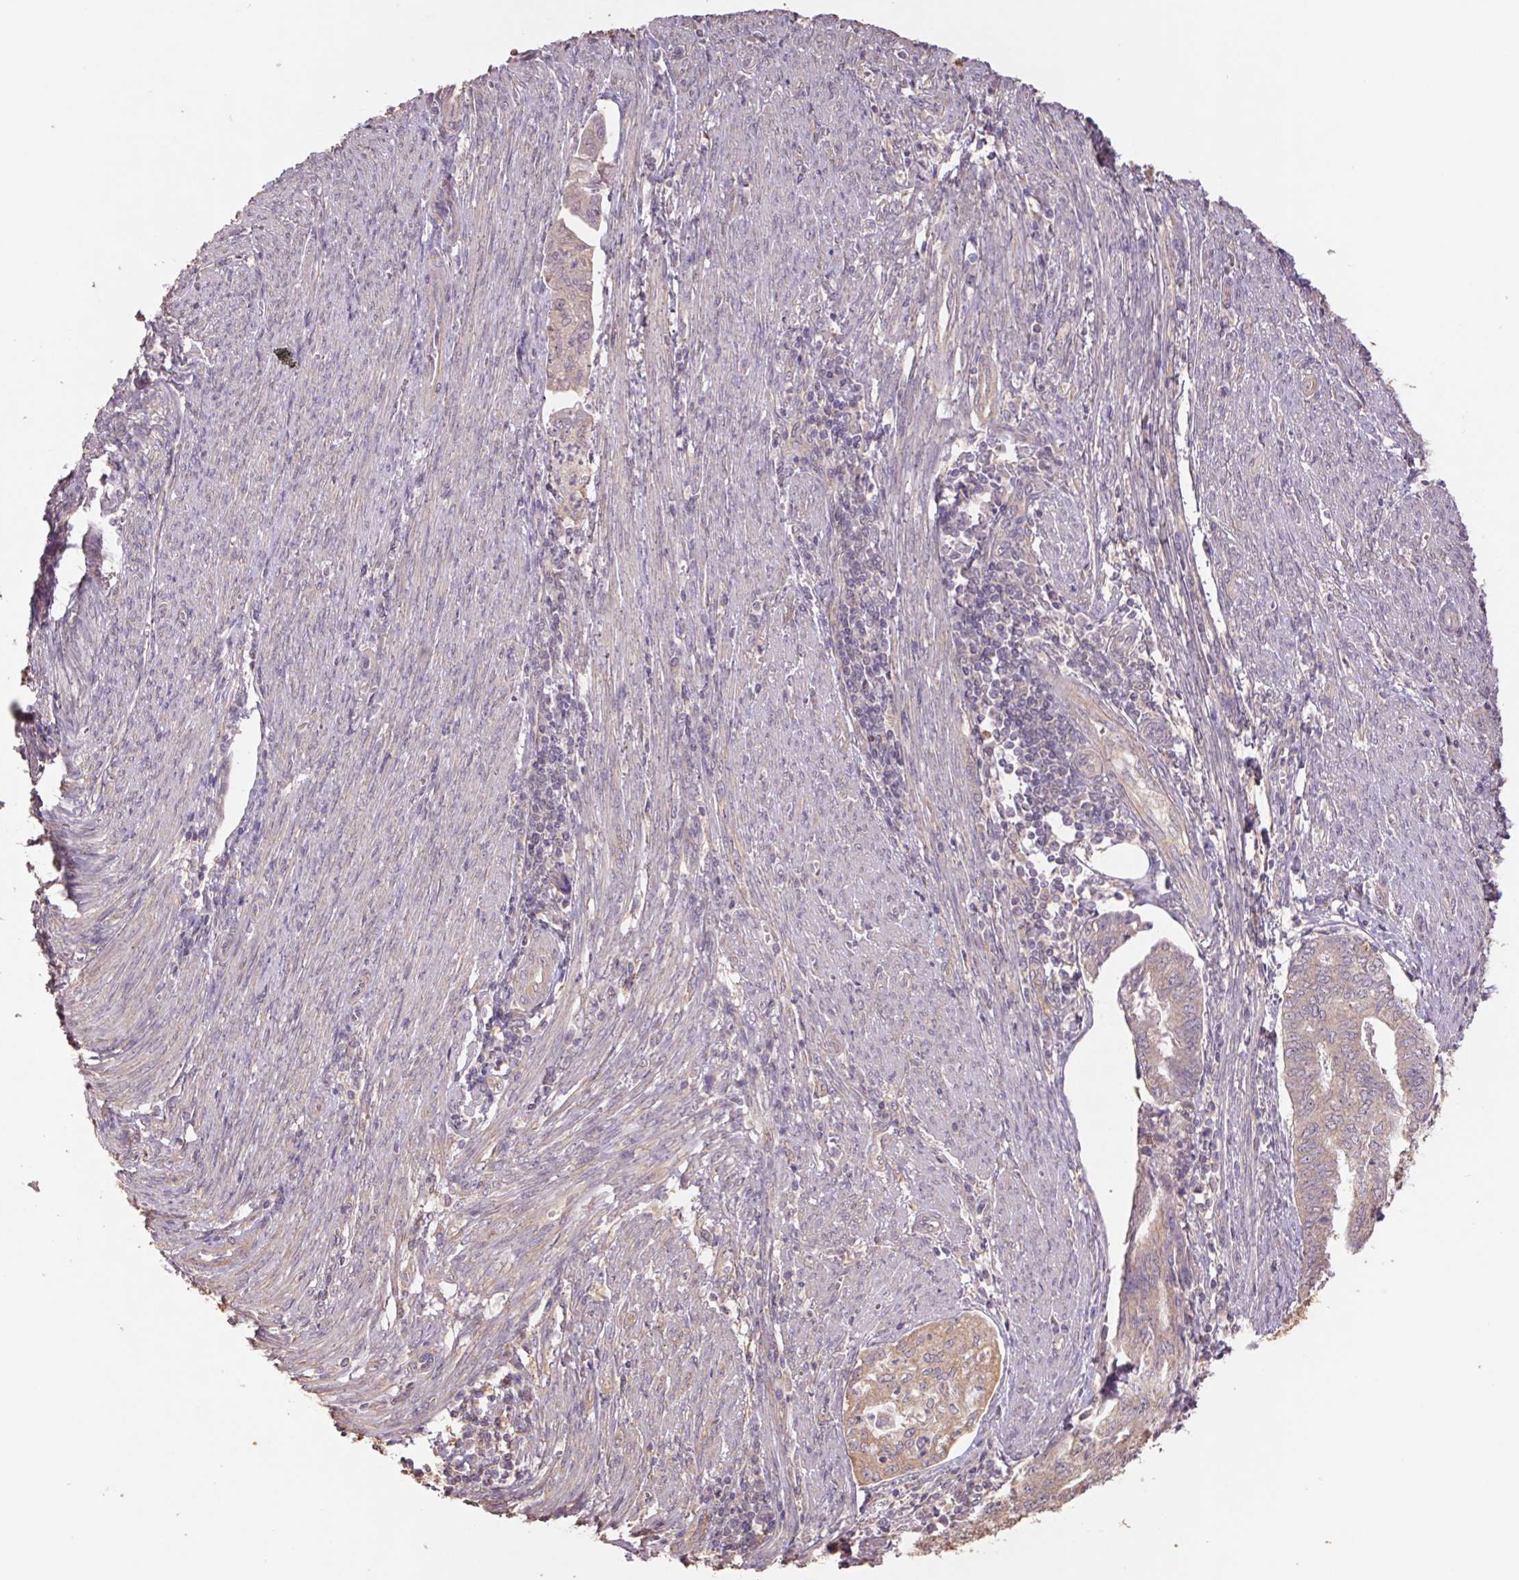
{"staining": {"intensity": "weak", "quantity": ">75%", "location": "cytoplasmic/membranous"}, "tissue": "endometrial cancer", "cell_type": "Tumor cells", "image_type": "cancer", "snomed": [{"axis": "morphology", "description": "Adenocarcinoma, NOS"}, {"axis": "topography", "description": "Endometrium"}], "caption": "Endometrial cancer tissue exhibits weak cytoplasmic/membranous expression in approximately >75% of tumor cells, visualized by immunohistochemistry.", "gene": "GRM2", "patient": {"sex": "female", "age": 79}}